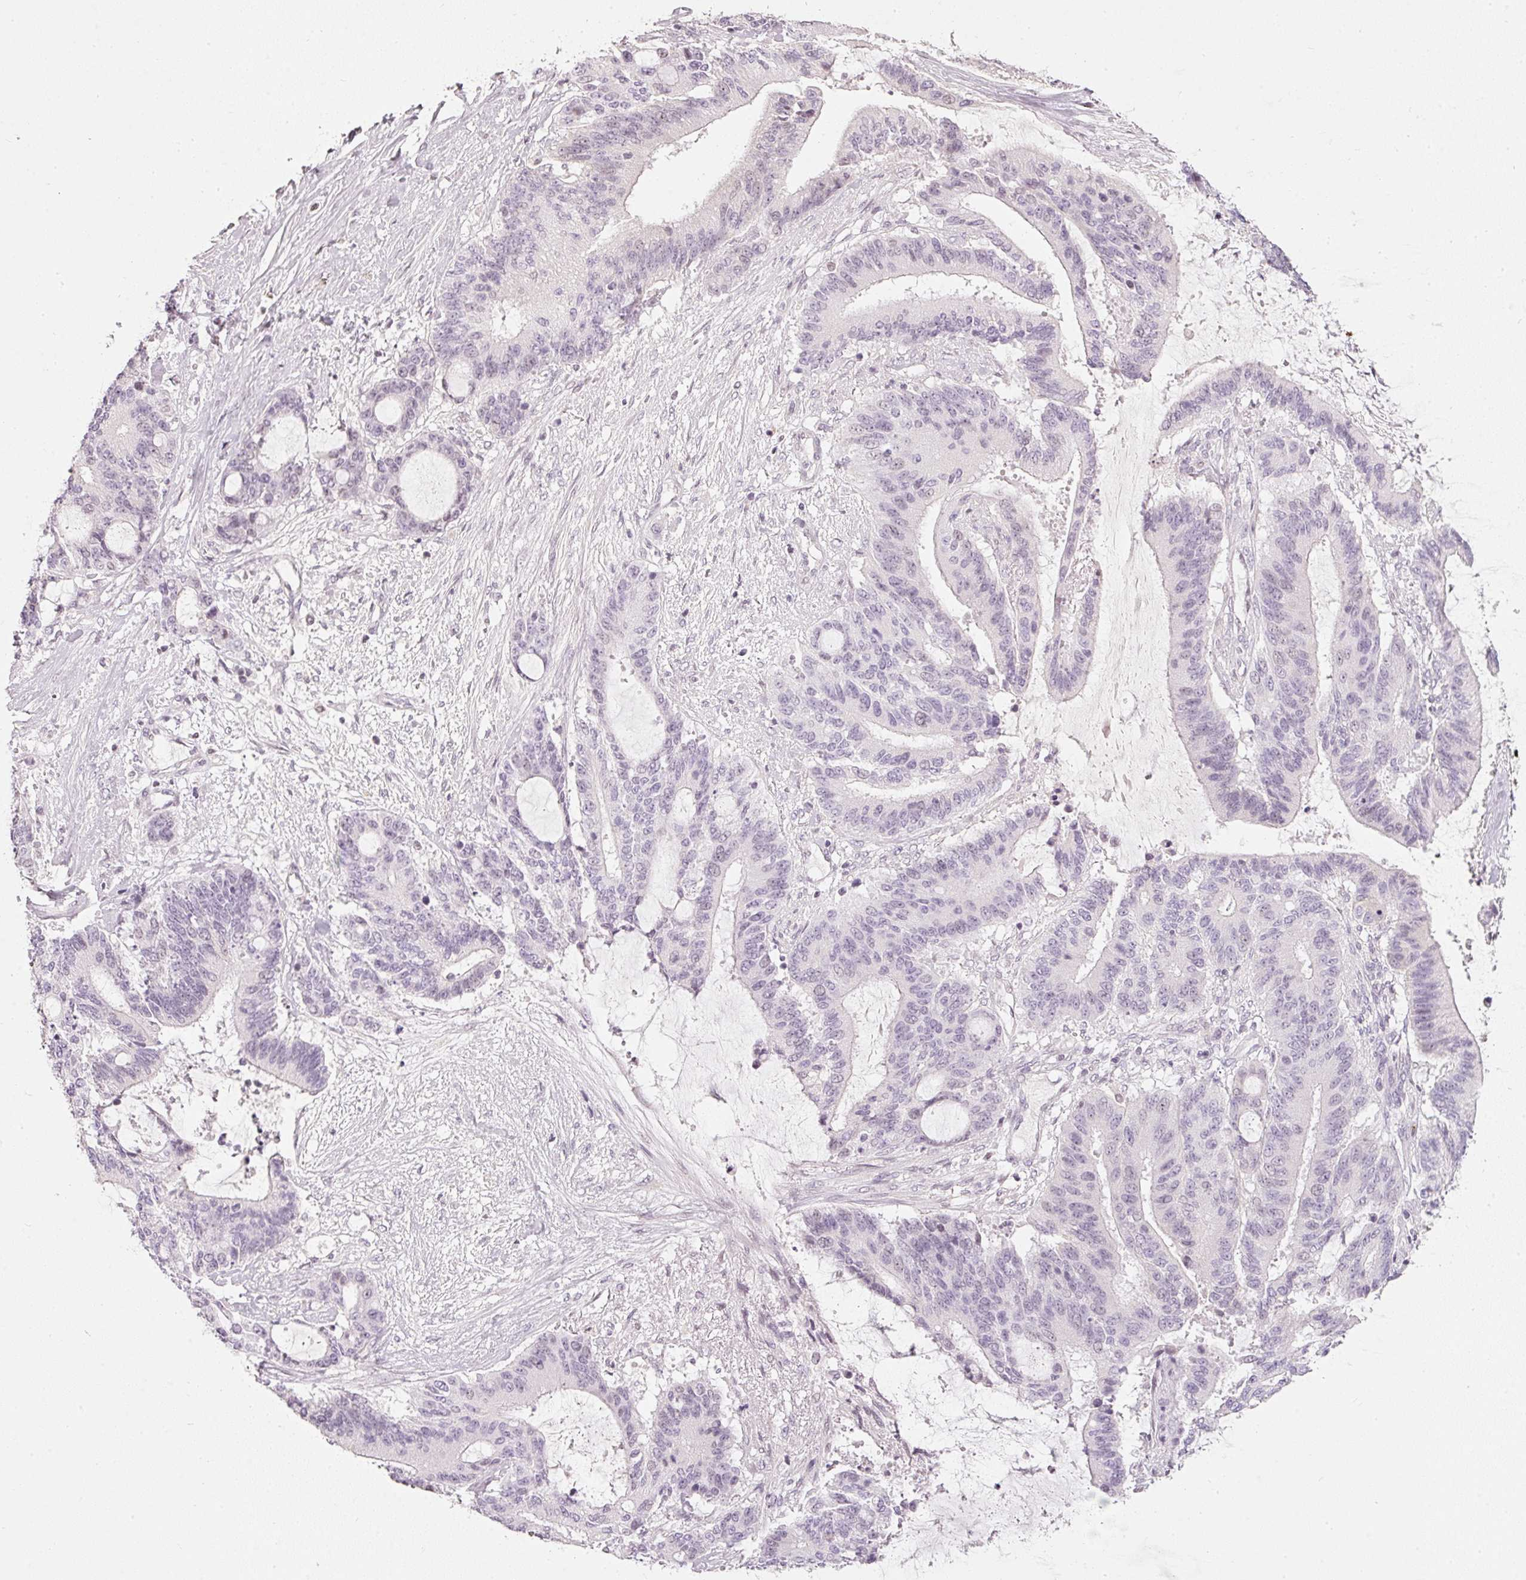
{"staining": {"intensity": "weak", "quantity": "<25%", "location": "nuclear"}, "tissue": "liver cancer", "cell_type": "Tumor cells", "image_type": "cancer", "snomed": [{"axis": "morphology", "description": "Normal tissue, NOS"}, {"axis": "morphology", "description": "Cholangiocarcinoma"}, {"axis": "topography", "description": "Liver"}, {"axis": "topography", "description": "Peripheral nerve tissue"}], "caption": "This is an immunohistochemistry image of human liver cancer (cholangiocarcinoma). There is no expression in tumor cells.", "gene": "NRDE2", "patient": {"sex": "female", "age": 73}}